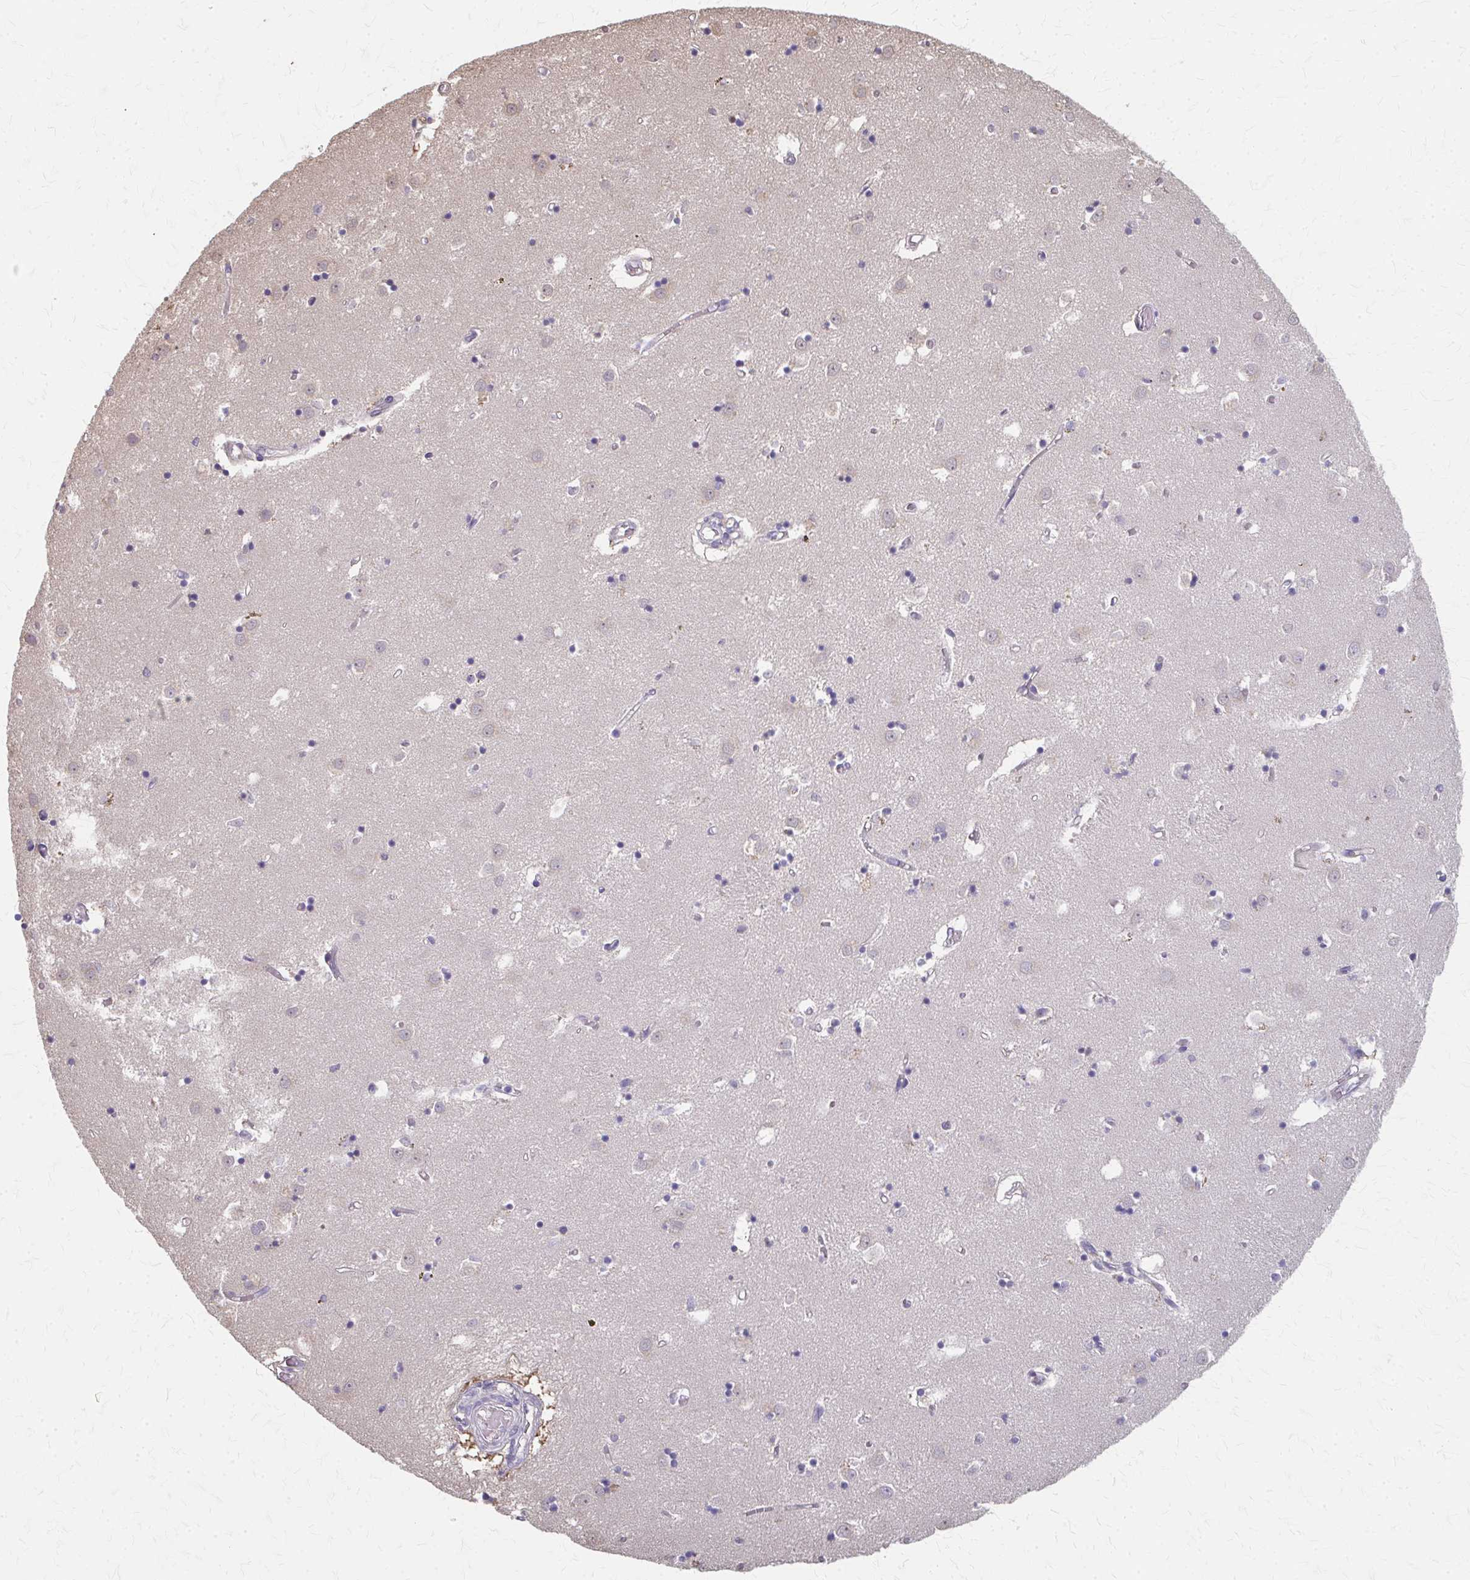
{"staining": {"intensity": "negative", "quantity": "none", "location": "none"}, "tissue": "caudate", "cell_type": "Glial cells", "image_type": "normal", "snomed": [{"axis": "morphology", "description": "Normal tissue, NOS"}, {"axis": "topography", "description": "Lateral ventricle wall"}], "caption": "A histopathology image of human caudate is negative for staining in glial cells. (Immunohistochemistry, brightfield microscopy, high magnification).", "gene": "RABGAP1L", "patient": {"sex": "male", "age": 70}}